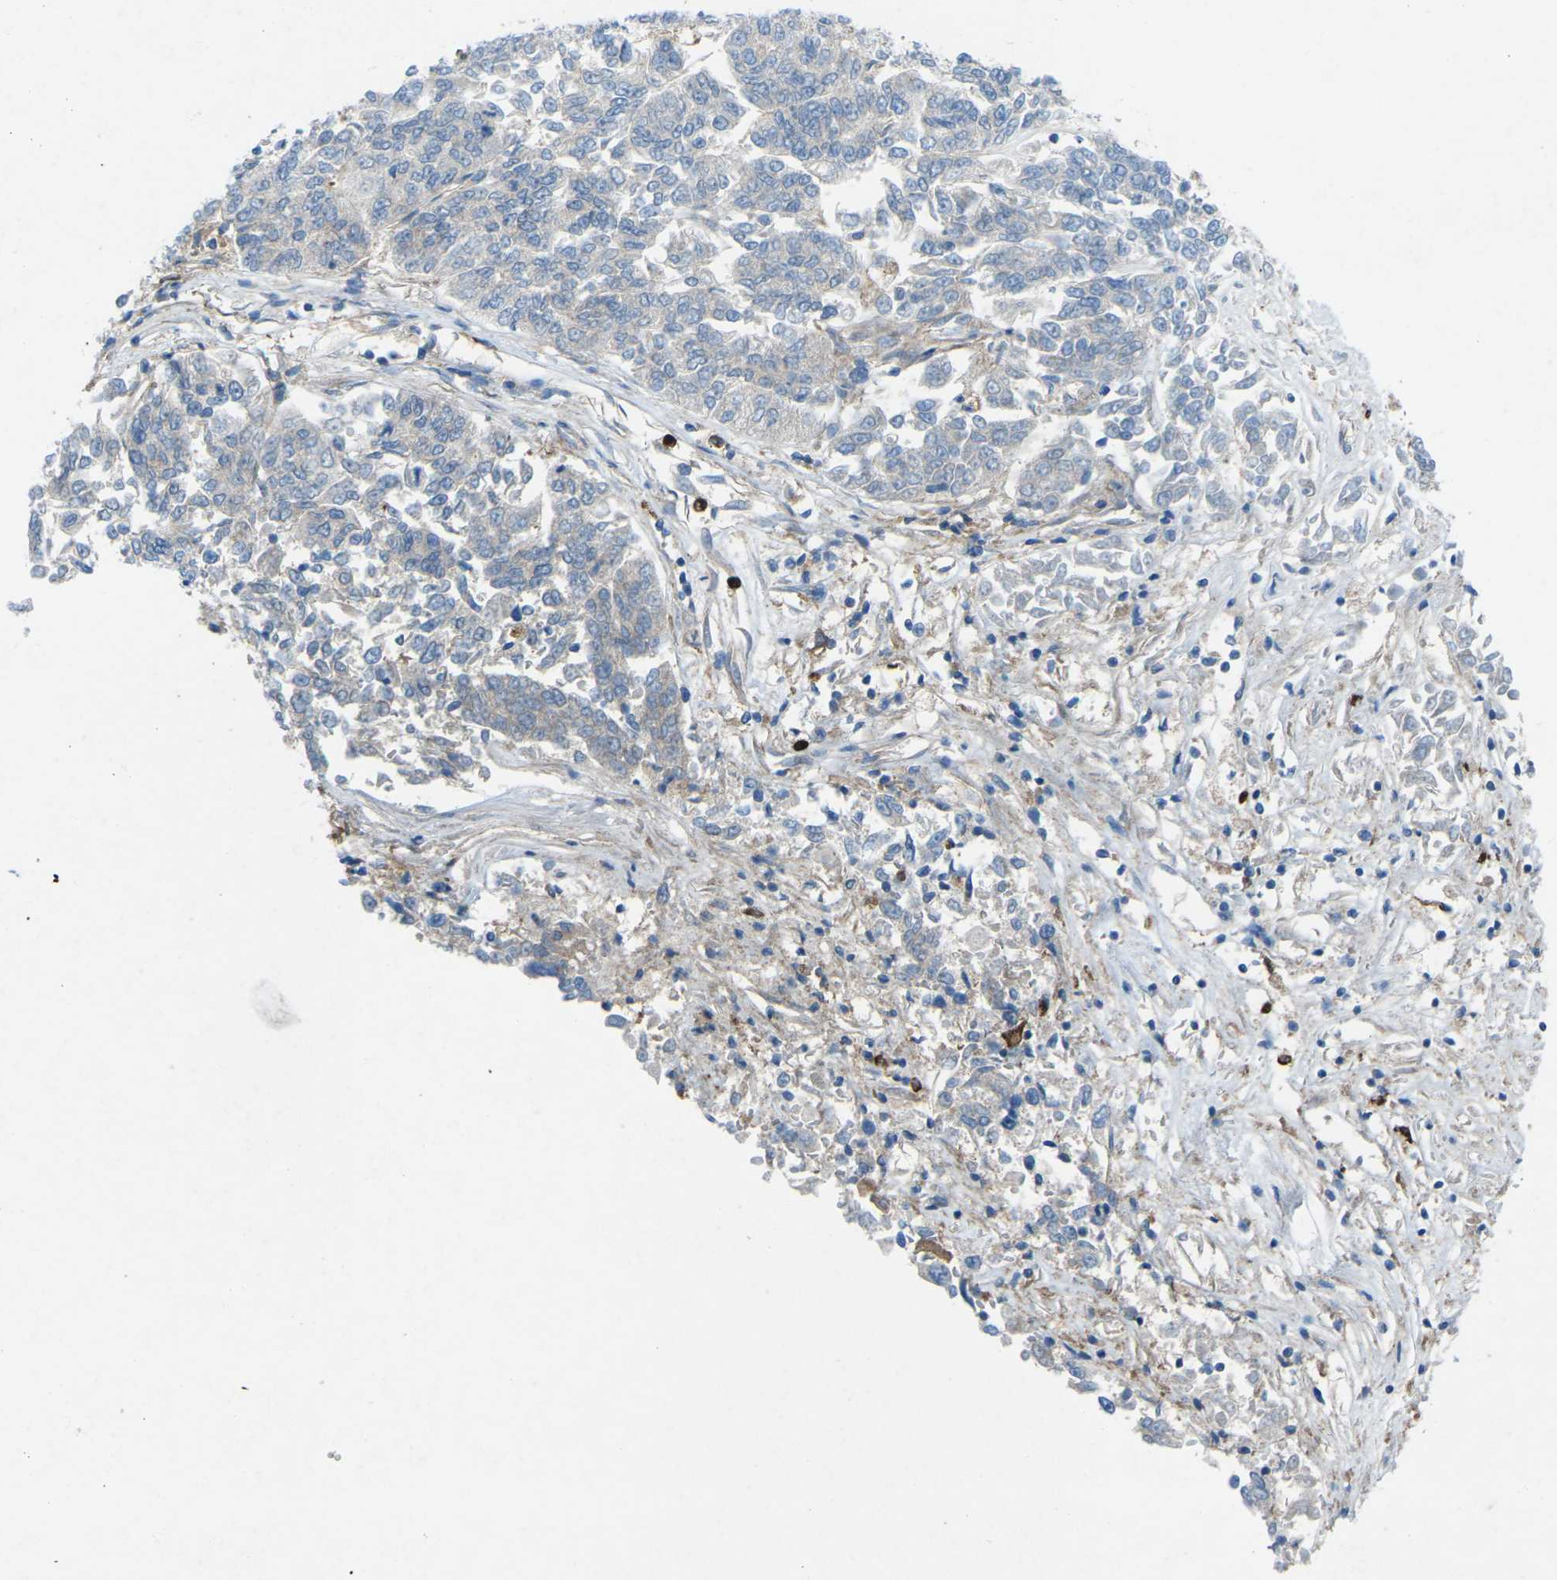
{"staining": {"intensity": "negative", "quantity": "none", "location": "none"}, "tissue": "lung cancer", "cell_type": "Tumor cells", "image_type": "cancer", "snomed": [{"axis": "morphology", "description": "Adenocarcinoma, NOS"}, {"axis": "topography", "description": "Lung"}], "caption": "Immunohistochemistry (IHC) micrograph of neoplastic tissue: lung cancer stained with DAB exhibits no significant protein positivity in tumor cells.", "gene": "STK11", "patient": {"sex": "male", "age": 84}}